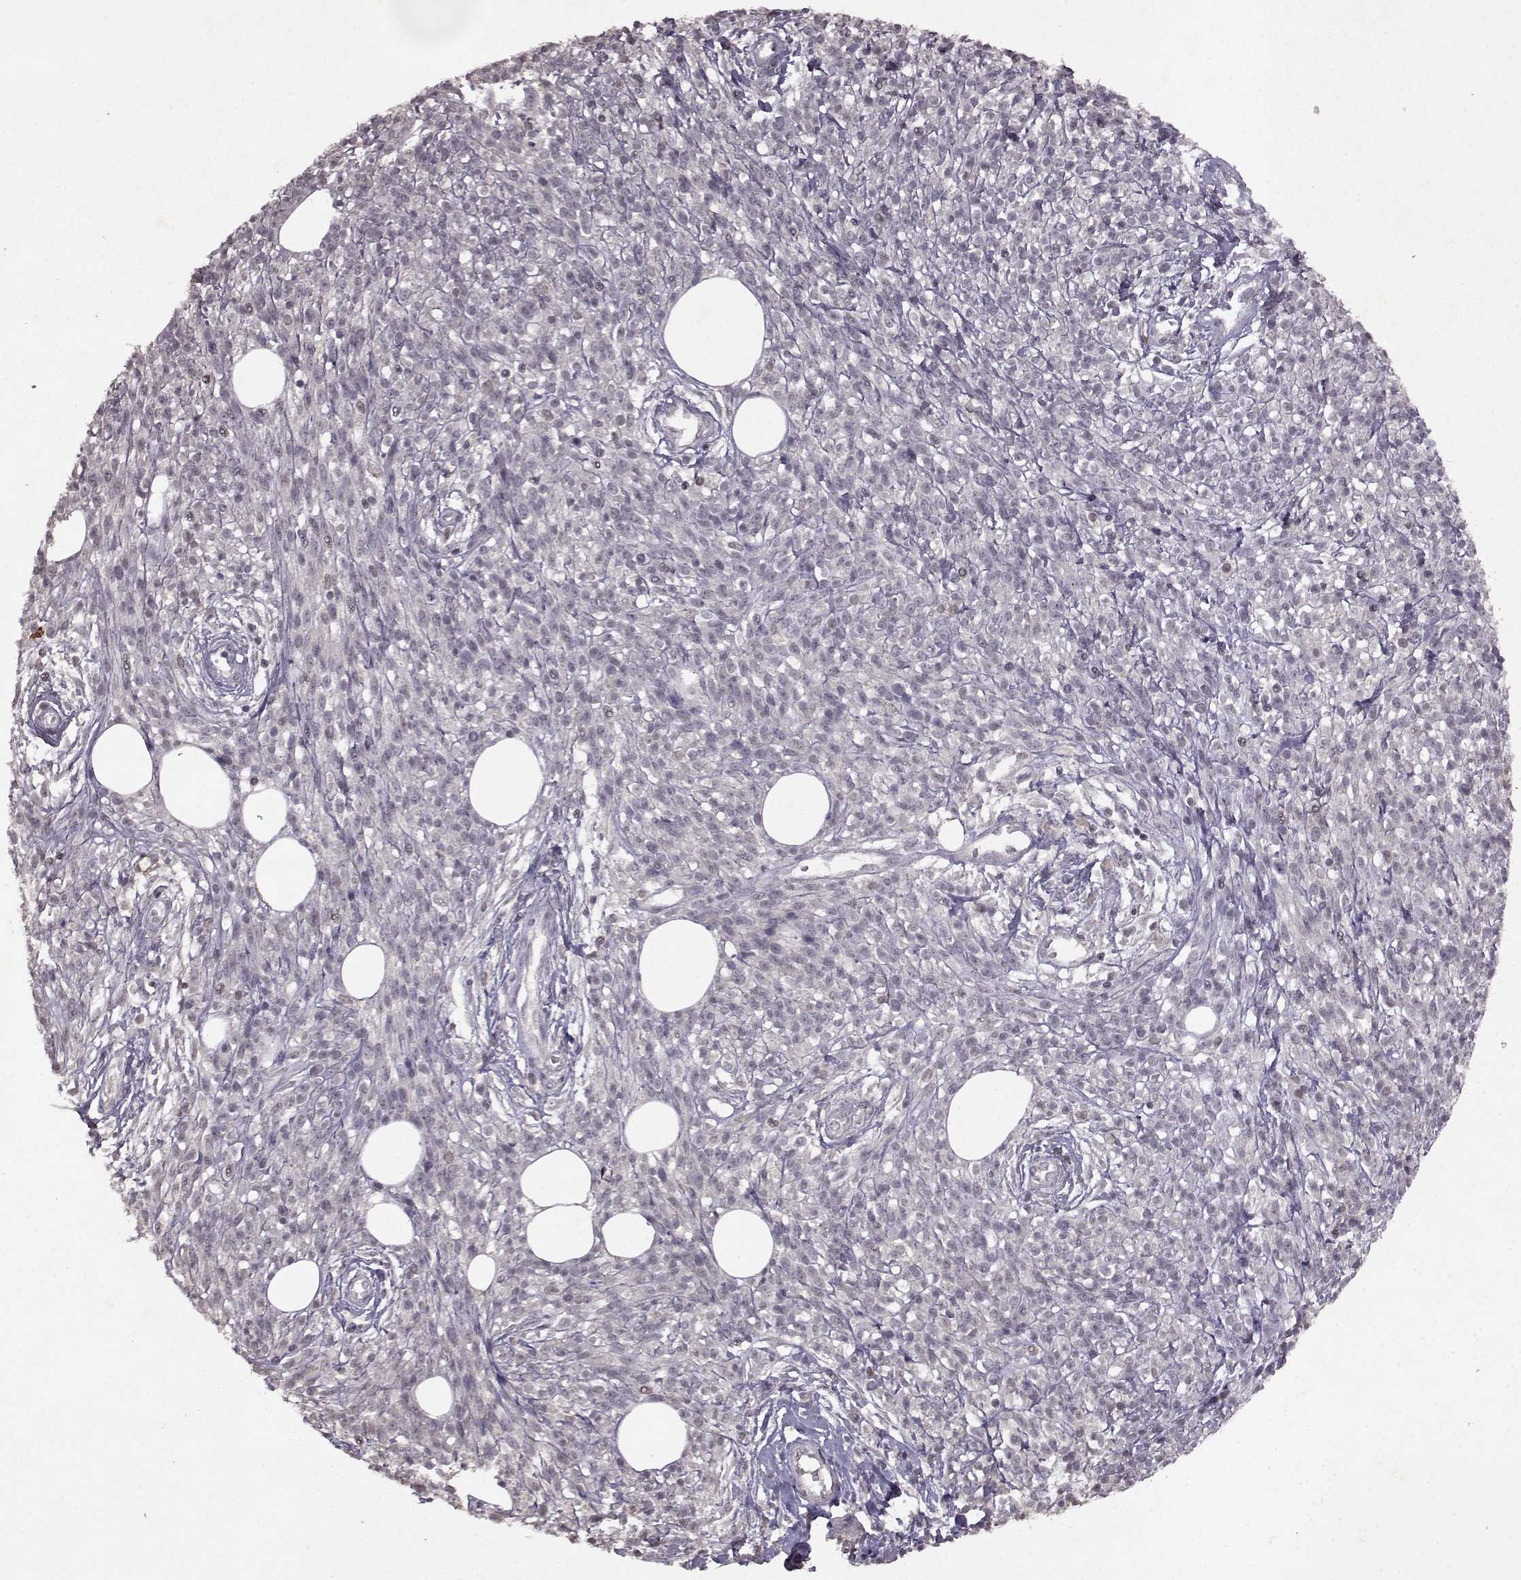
{"staining": {"intensity": "negative", "quantity": "none", "location": "none"}, "tissue": "melanoma", "cell_type": "Tumor cells", "image_type": "cancer", "snomed": [{"axis": "morphology", "description": "Malignant melanoma, NOS"}, {"axis": "topography", "description": "Skin"}, {"axis": "topography", "description": "Skin of trunk"}], "caption": "Immunohistochemistry of human malignant melanoma displays no positivity in tumor cells.", "gene": "LHB", "patient": {"sex": "male", "age": 74}}